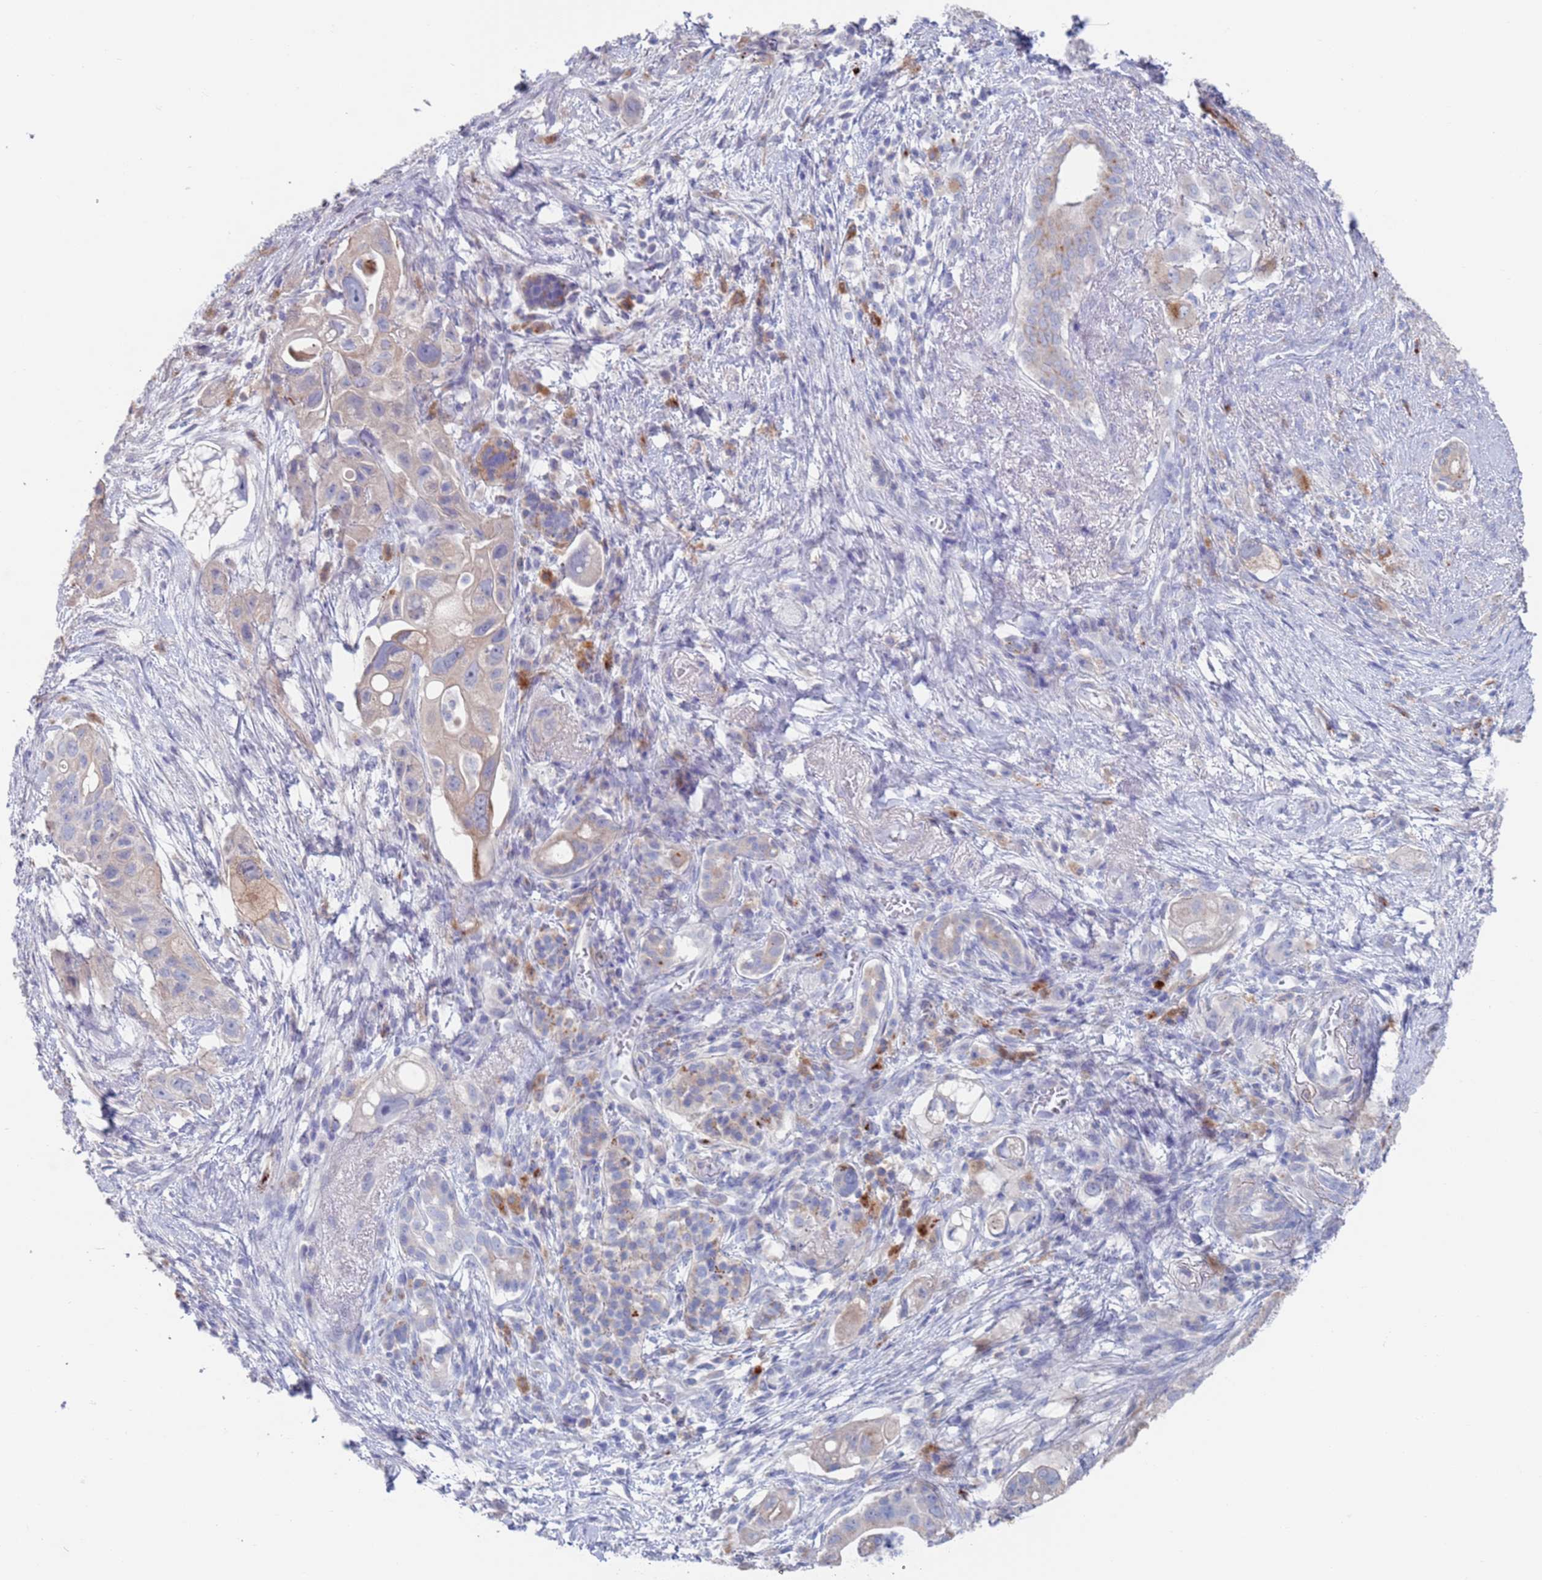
{"staining": {"intensity": "weak", "quantity": "<25%", "location": "cytoplasmic/membranous"}, "tissue": "pancreatic cancer", "cell_type": "Tumor cells", "image_type": "cancer", "snomed": [{"axis": "morphology", "description": "Adenocarcinoma, NOS"}, {"axis": "topography", "description": "Pancreas"}], "caption": "This is an immunohistochemistry photomicrograph of human pancreatic cancer. There is no expression in tumor cells.", "gene": "FUCA1", "patient": {"sex": "female", "age": 72}}